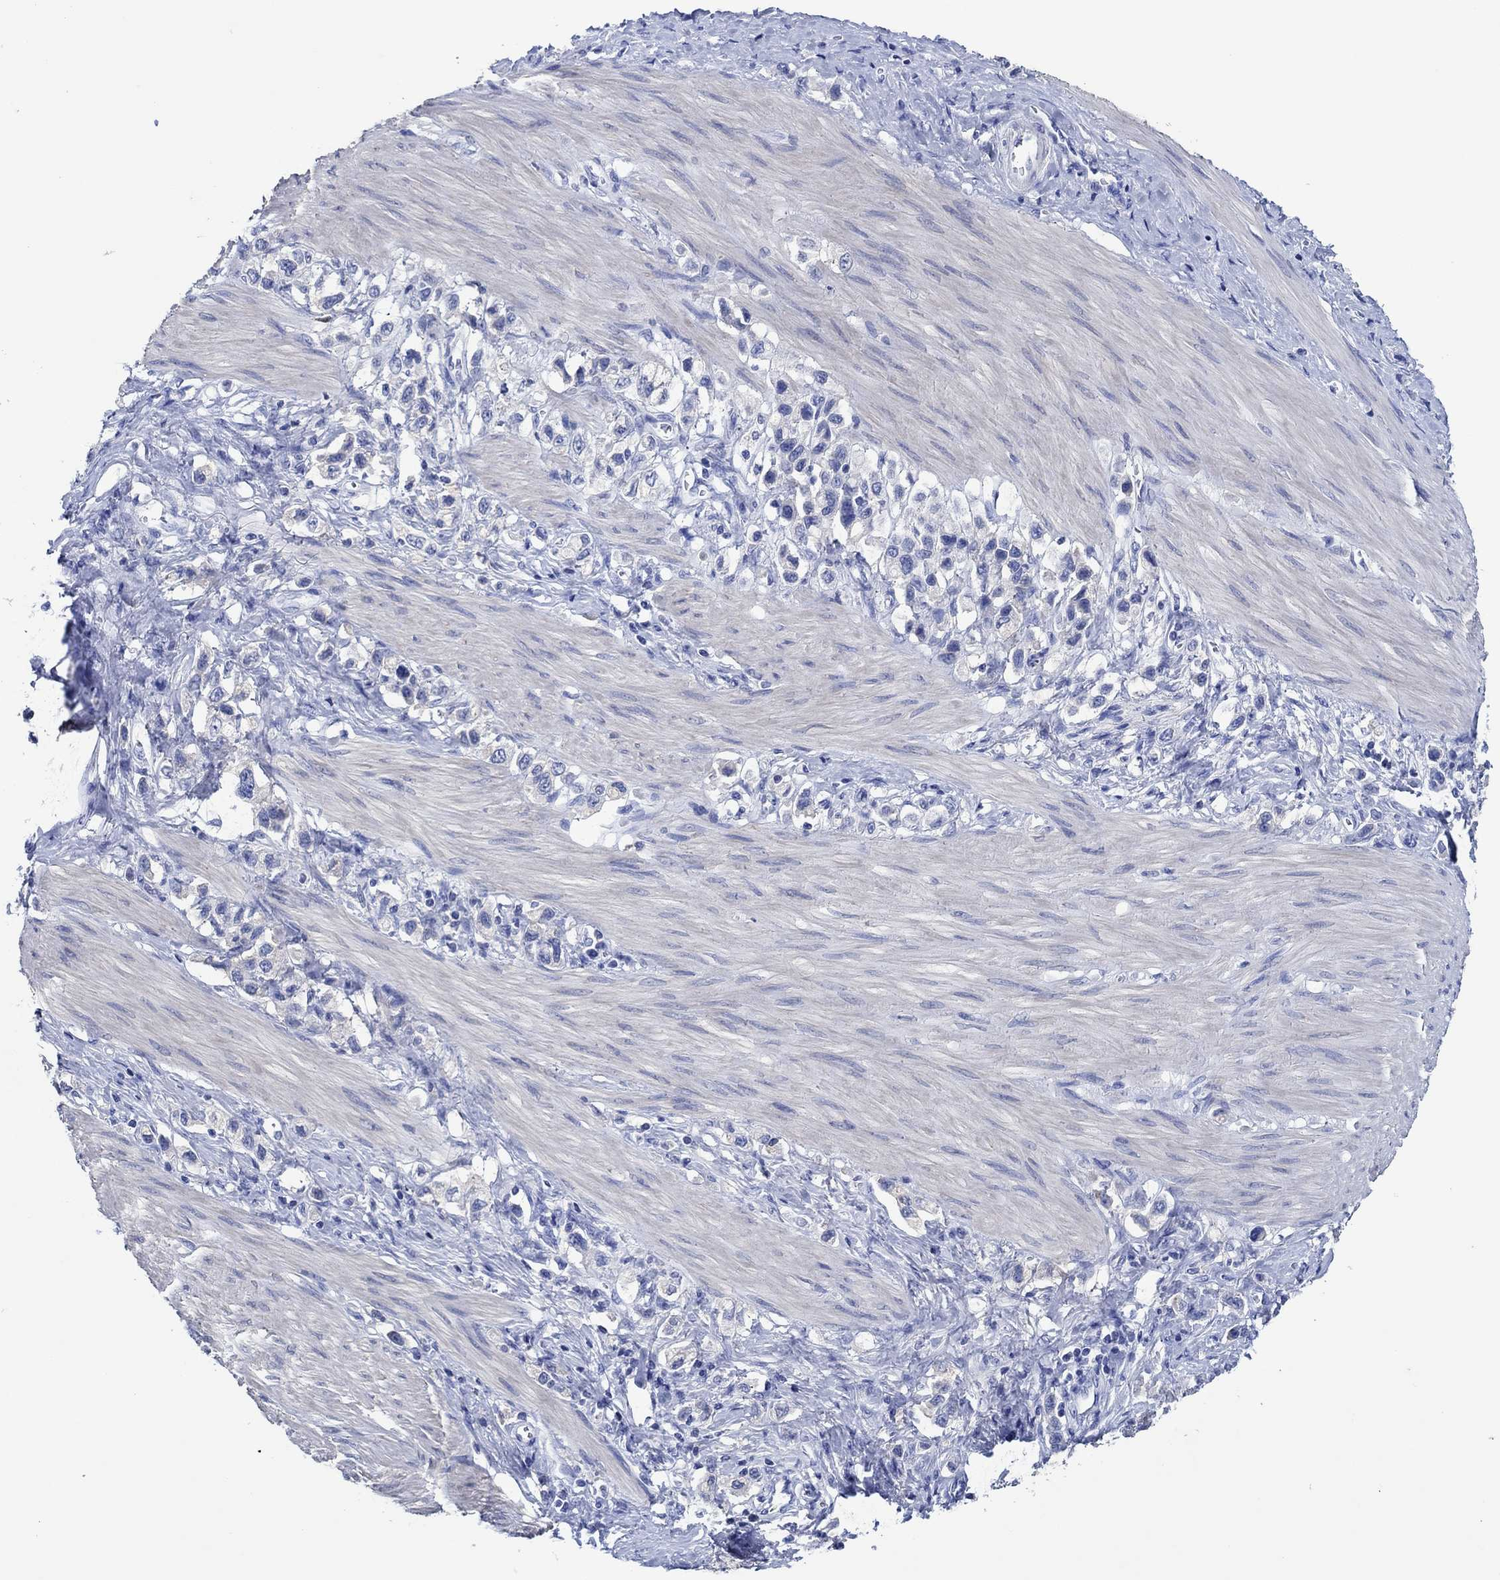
{"staining": {"intensity": "negative", "quantity": "none", "location": "none"}, "tissue": "stomach cancer", "cell_type": "Tumor cells", "image_type": "cancer", "snomed": [{"axis": "morphology", "description": "Normal tissue, NOS"}, {"axis": "morphology", "description": "Adenocarcinoma, NOS"}, {"axis": "morphology", "description": "Adenocarcinoma, High grade"}, {"axis": "topography", "description": "Stomach, upper"}, {"axis": "topography", "description": "Stomach"}], "caption": "This image is of adenocarcinoma (stomach) stained with immunohistochemistry (IHC) to label a protein in brown with the nuclei are counter-stained blue. There is no staining in tumor cells.", "gene": "CPNE6", "patient": {"sex": "female", "age": 65}}